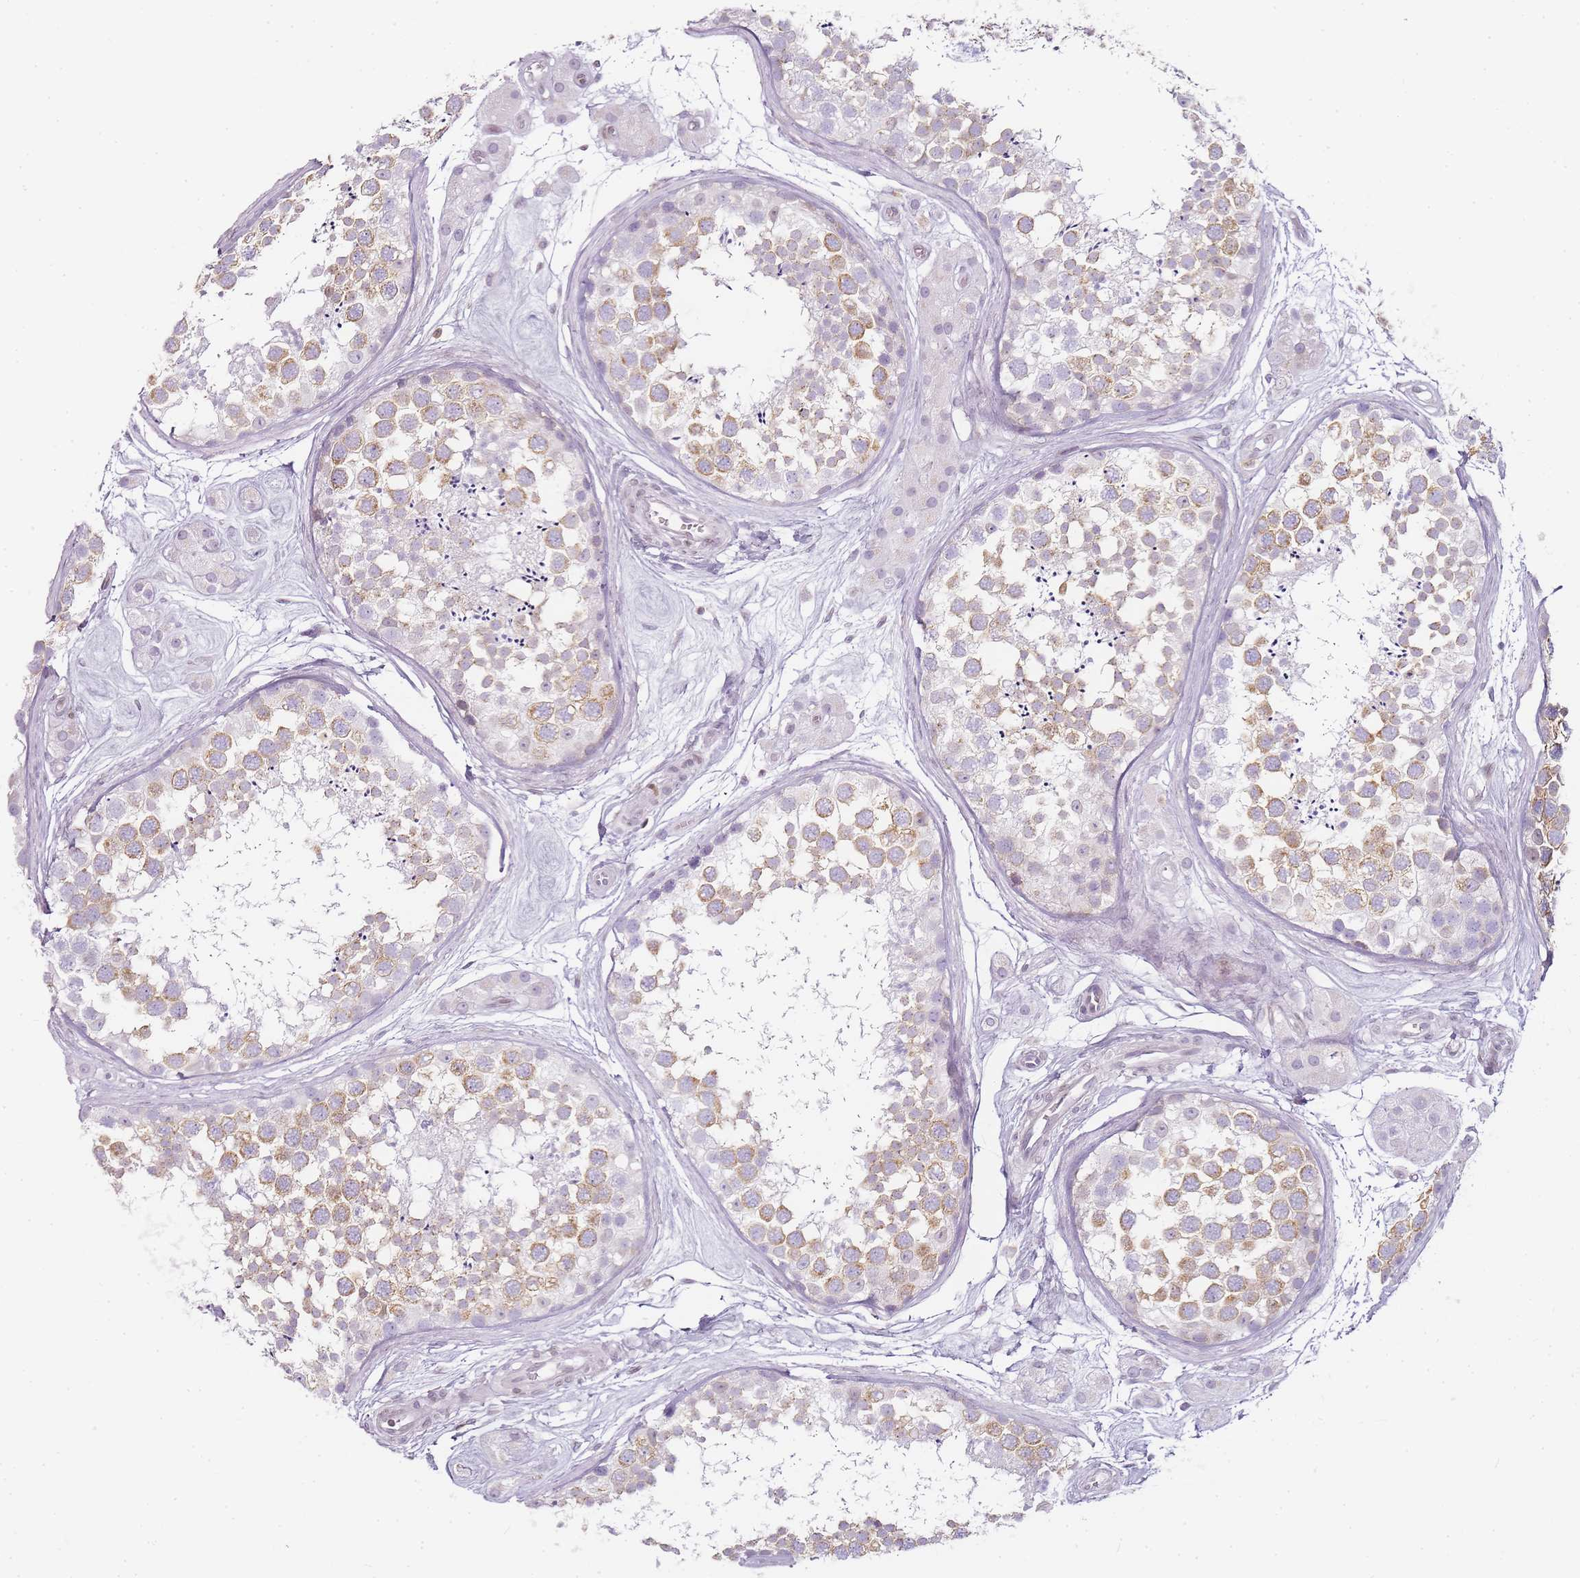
{"staining": {"intensity": "moderate", "quantity": "25%-75%", "location": "cytoplasmic/membranous"}, "tissue": "testis", "cell_type": "Cells in seminiferous ducts", "image_type": "normal", "snomed": [{"axis": "morphology", "description": "Normal tissue, NOS"}, {"axis": "topography", "description": "Testis"}], "caption": "Protein staining of benign testis displays moderate cytoplasmic/membranous positivity in about 25%-75% of cells in seminiferous ducts. (Brightfield microscopy of DAB IHC at high magnification).", "gene": "JAKMIP1", "patient": {"sex": "male", "age": 56}}